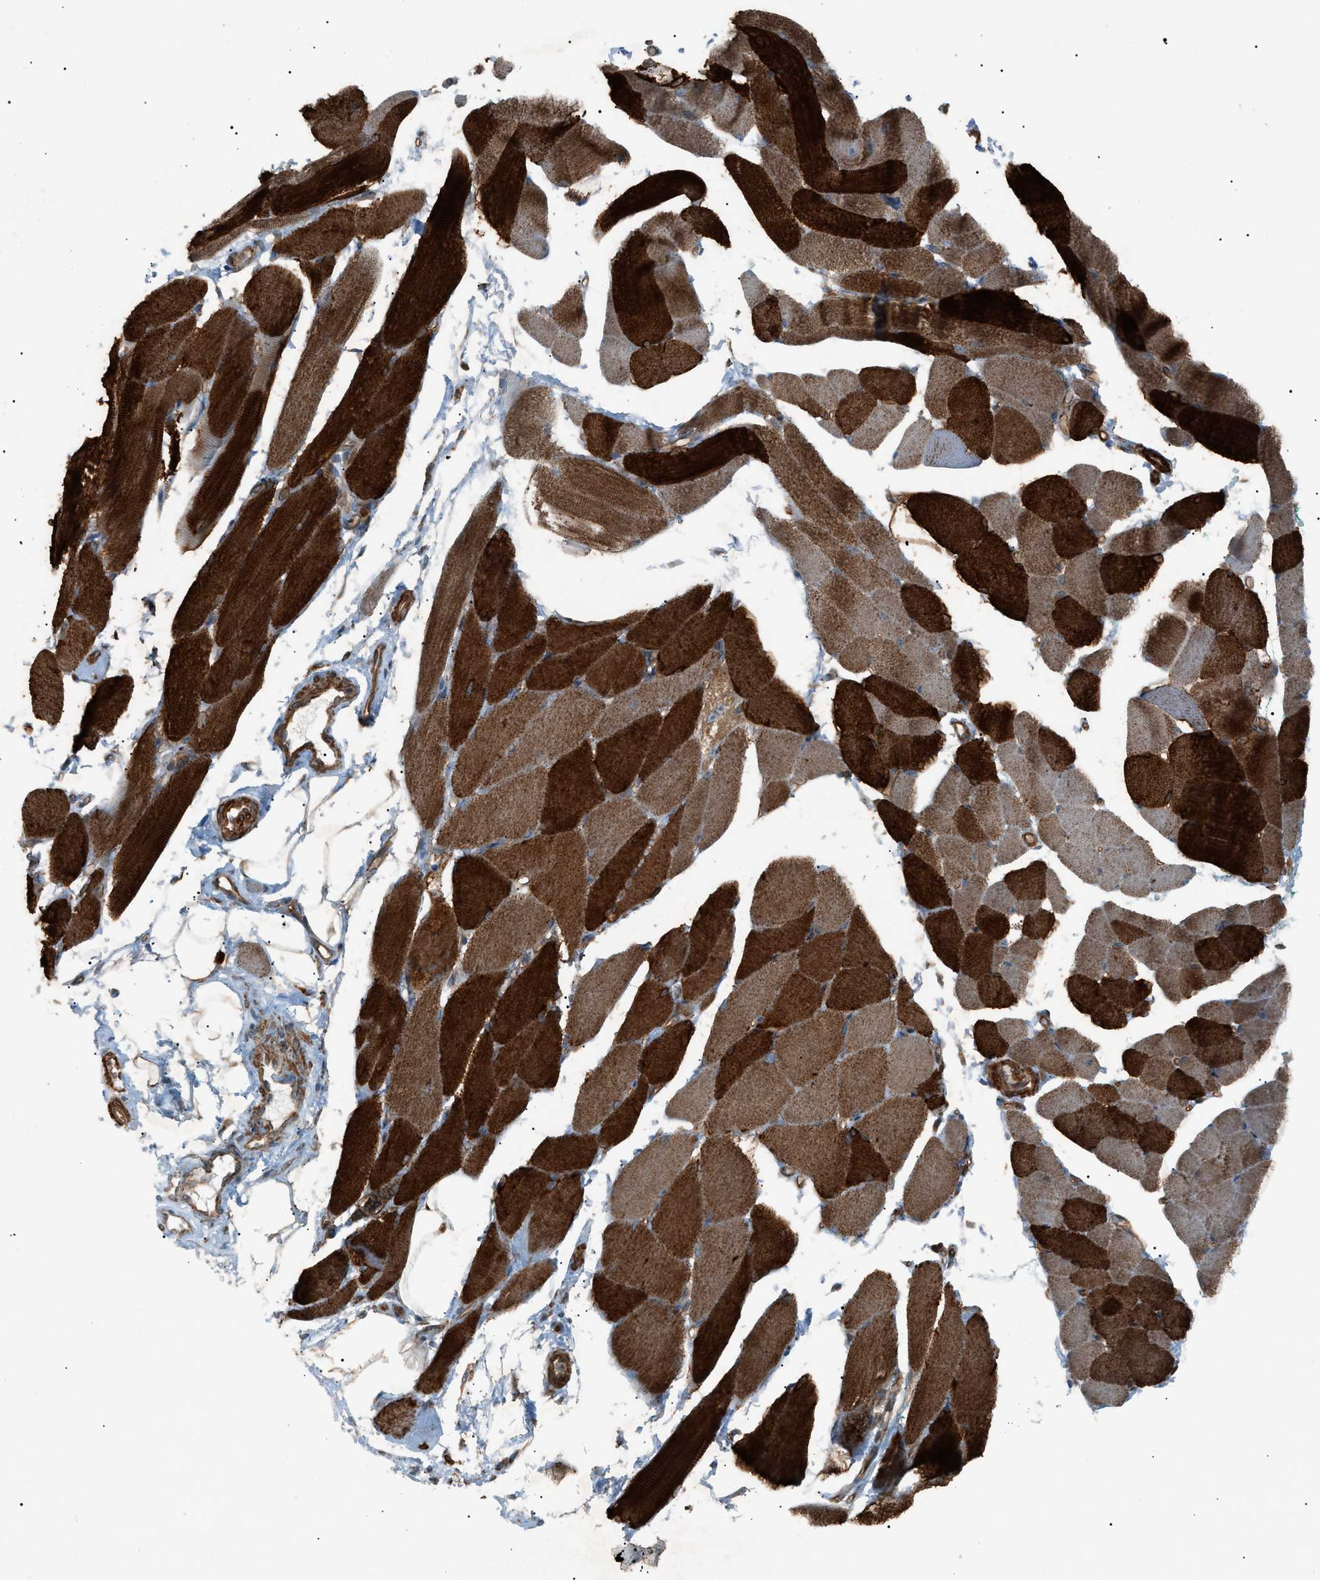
{"staining": {"intensity": "strong", "quantity": ">75%", "location": "cytoplasmic/membranous"}, "tissue": "skeletal muscle", "cell_type": "Myocytes", "image_type": "normal", "snomed": [{"axis": "morphology", "description": "Normal tissue, NOS"}, {"axis": "topography", "description": "Skeletal muscle"}, {"axis": "topography", "description": "Peripheral nerve tissue"}], "caption": "DAB (3,3'-diaminobenzidine) immunohistochemical staining of unremarkable skeletal muscle displays strong cytoplasmic/membranous protein staining in approximately >75% of myocytes. (IHC, brightfield microscopy, high magnification).", "gene": "C1GALT1C1", "patient": {"sex": "female", "age": 84}}